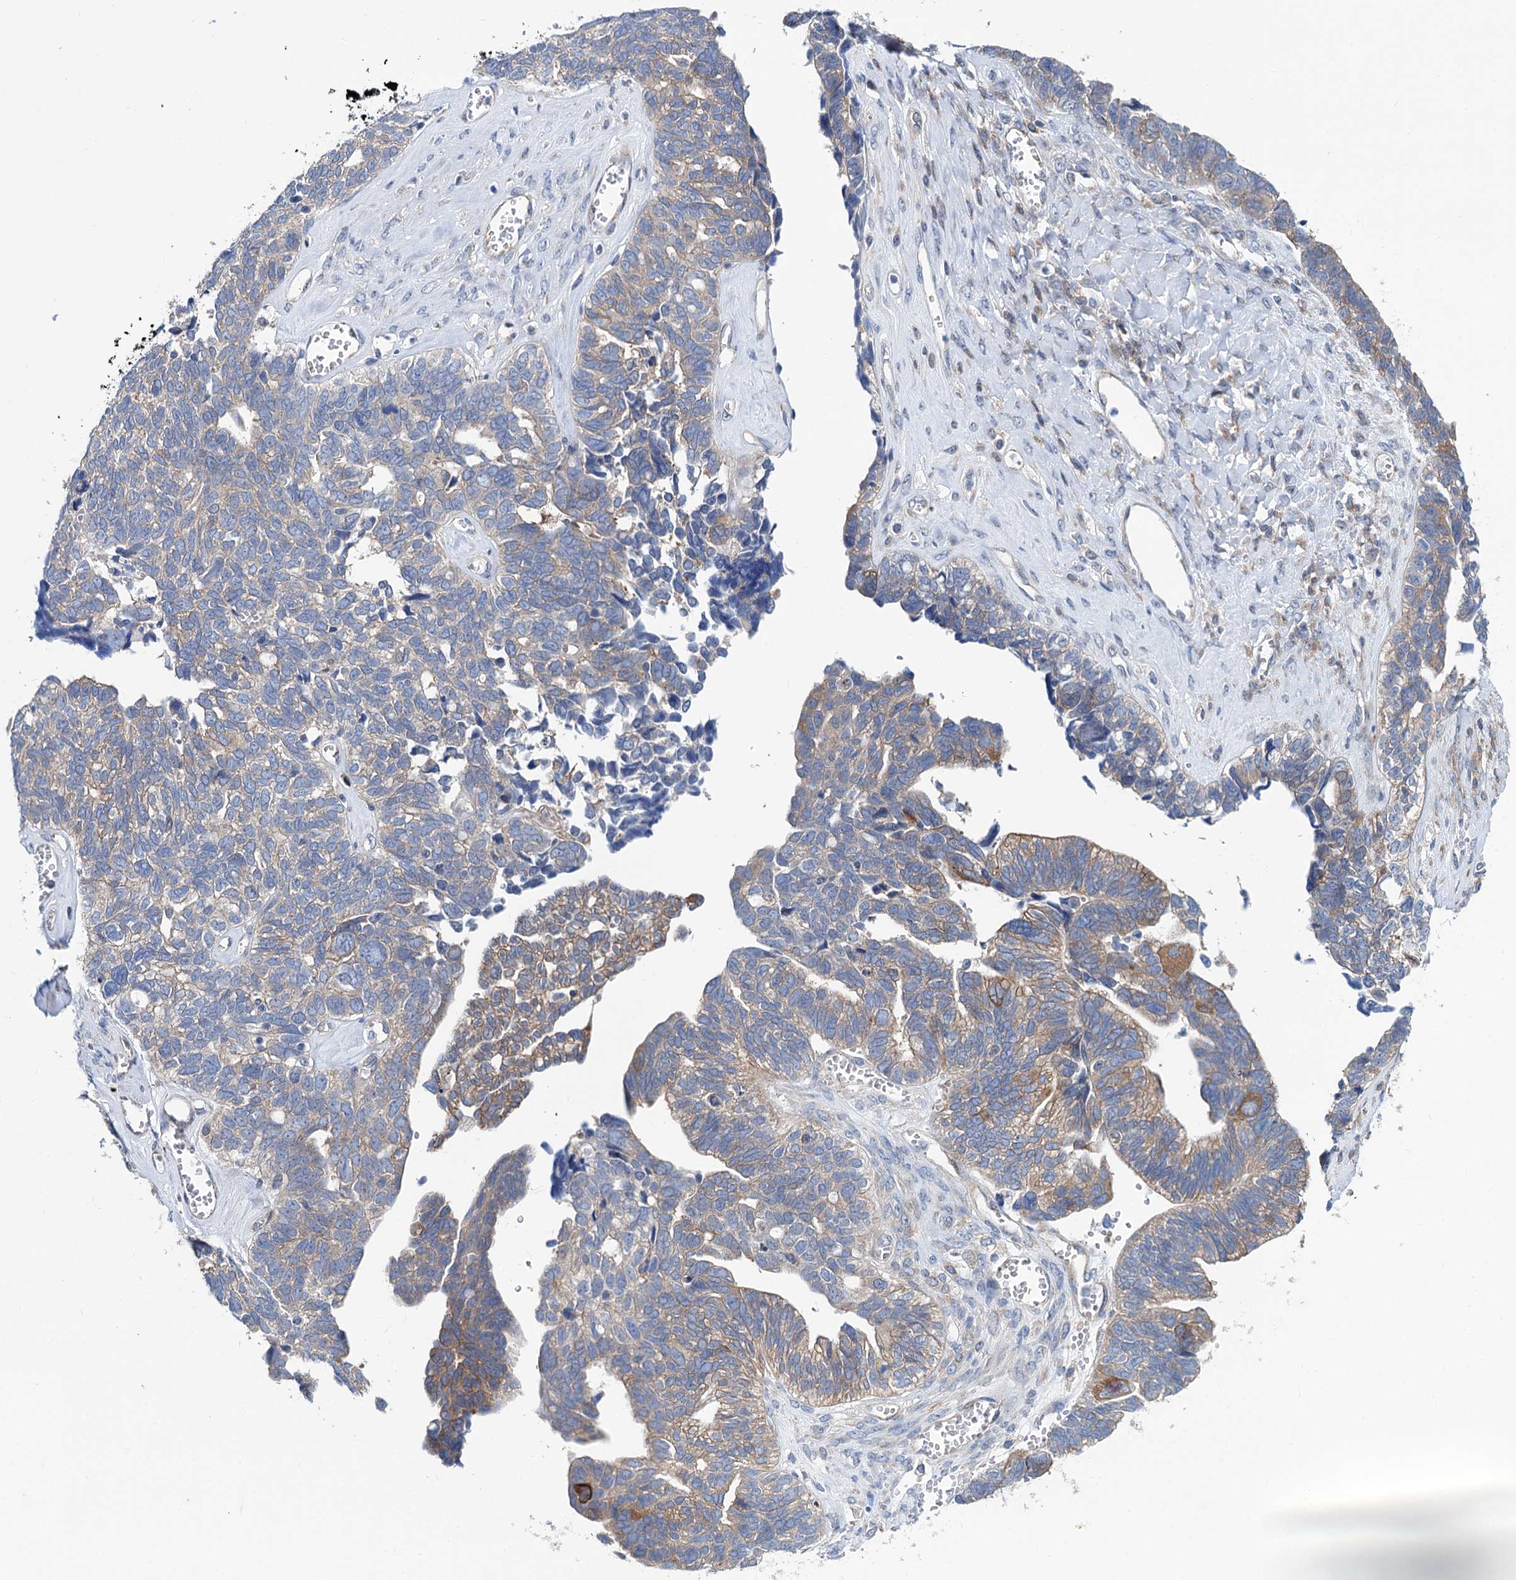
{"staining": {"intensity": "moderate", "quantity": "<25%", "location": "cytoplasmic/membranous"}, "tissue": "ovarian cancer", "cell_type": "Tumor cells", "image_type": "cancer", "snomed": [{"axis": "morphology", "description": "Cystadenocarcinoma, serous, NOS"}, {"axis": "topography", "description": "Ovary"}], "caption": "Human serous cystadenocarcinoma (ovarian) stained with a protein marker displays moderate staining in tumor cells.", "gene": "TRIM55", "patient": {"sex": "female", "age": 79}}